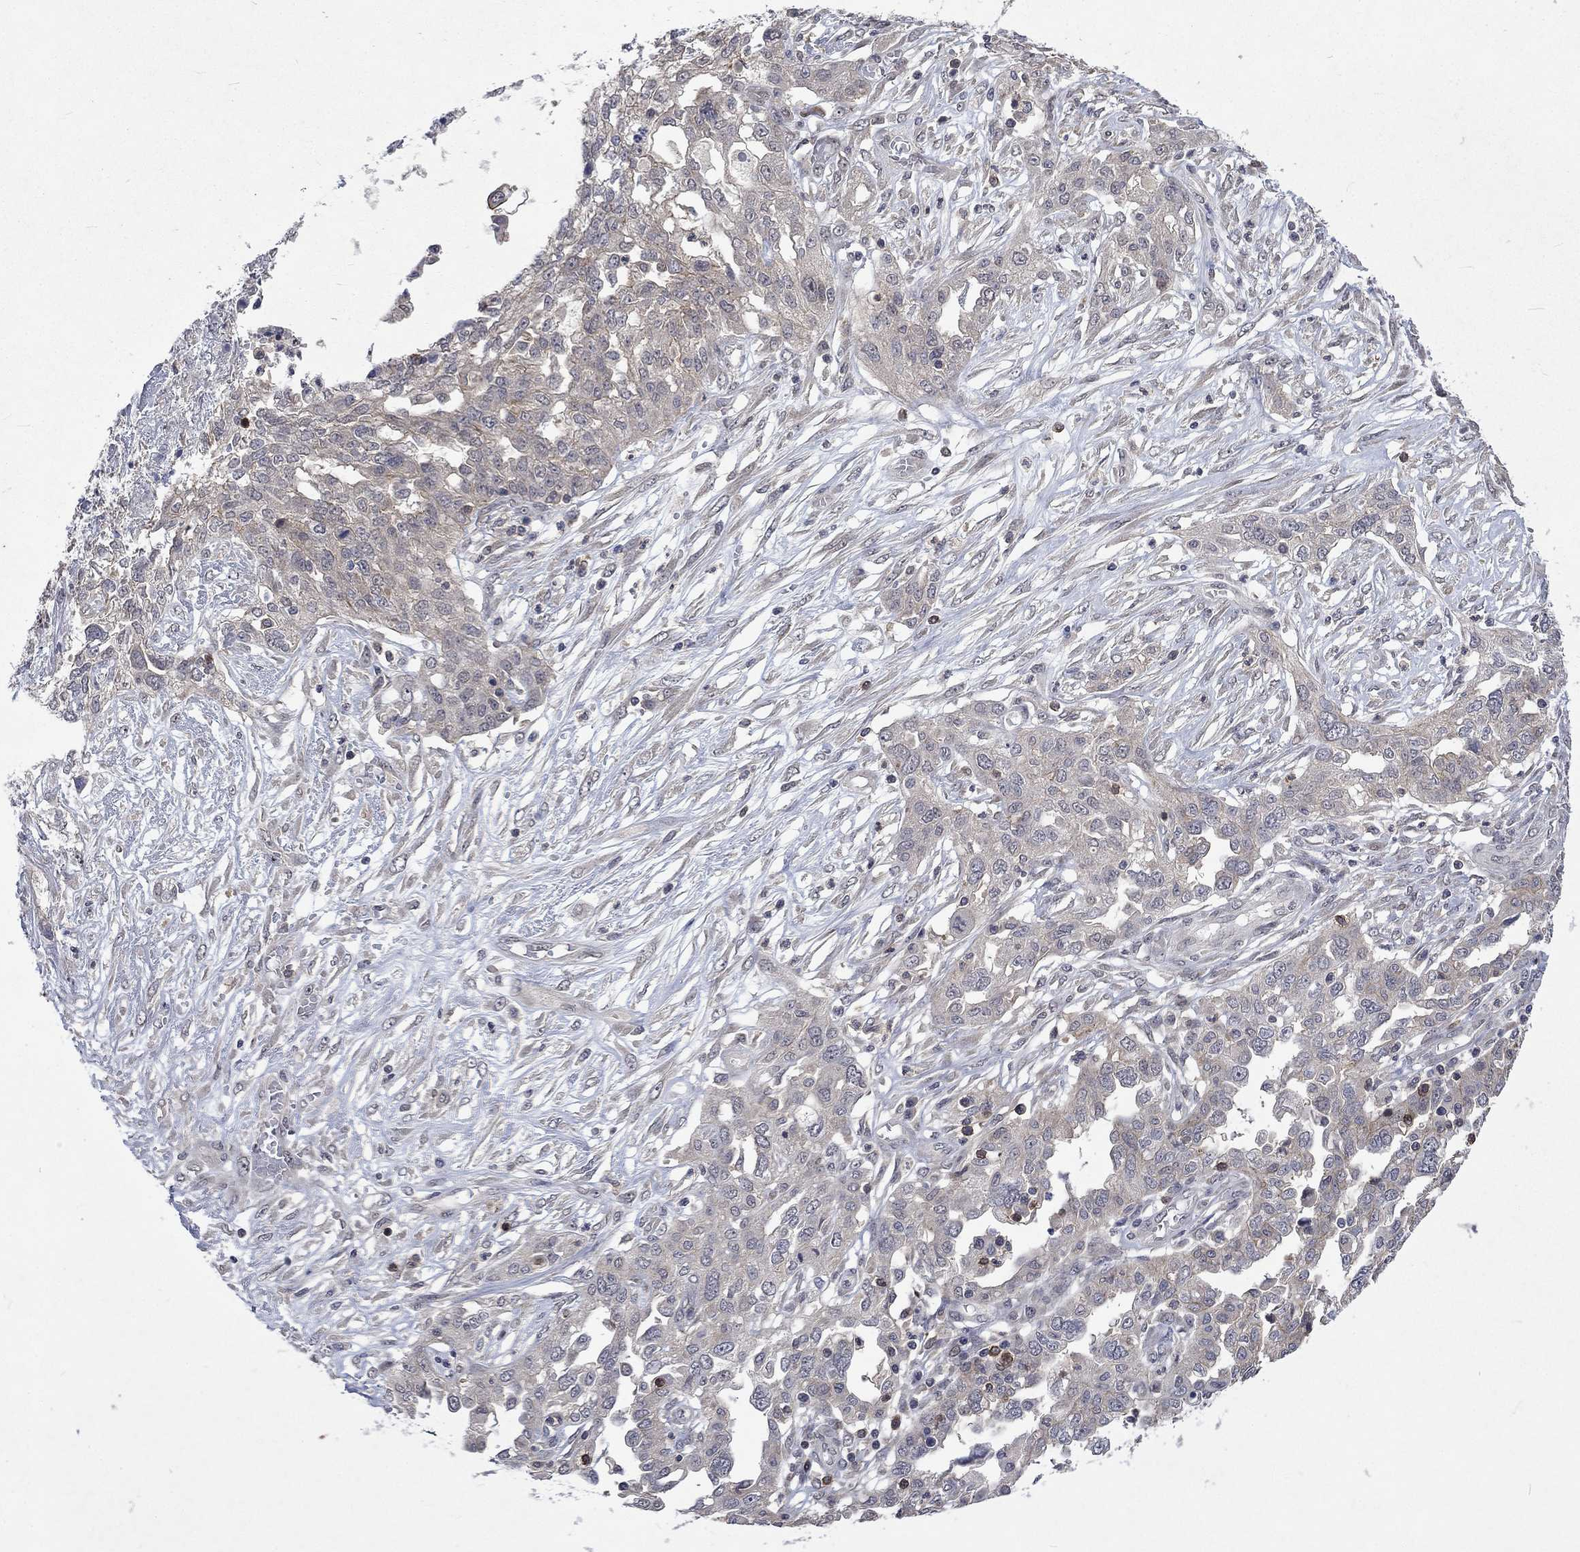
{"staining": {"intensity": "moderate", "quantity": "<25%", "location": "cytoplasmic/membranous"}, "tissue": "ovarian cancer", "cell_type": "Tumor cells", "image_type": "cancer", "snomed": [{"axis": "morphology", "description": "Cystadenocarcinoma, serous, NOS"}, {"axis": "topography", "description": "Ovary"}], "caption": "Immunohistochemical staining of human ovarian serous cystadenocarcinoma demonstrates low levels of moderate cytoplasmic/membranous positivity in approximately <25% of tumor cells. (brown staining indicates protein expression, while blue staining denotes nuclei).", "gene": "PPP1R9A", "patient": {"sex": "female", "age": 67}}